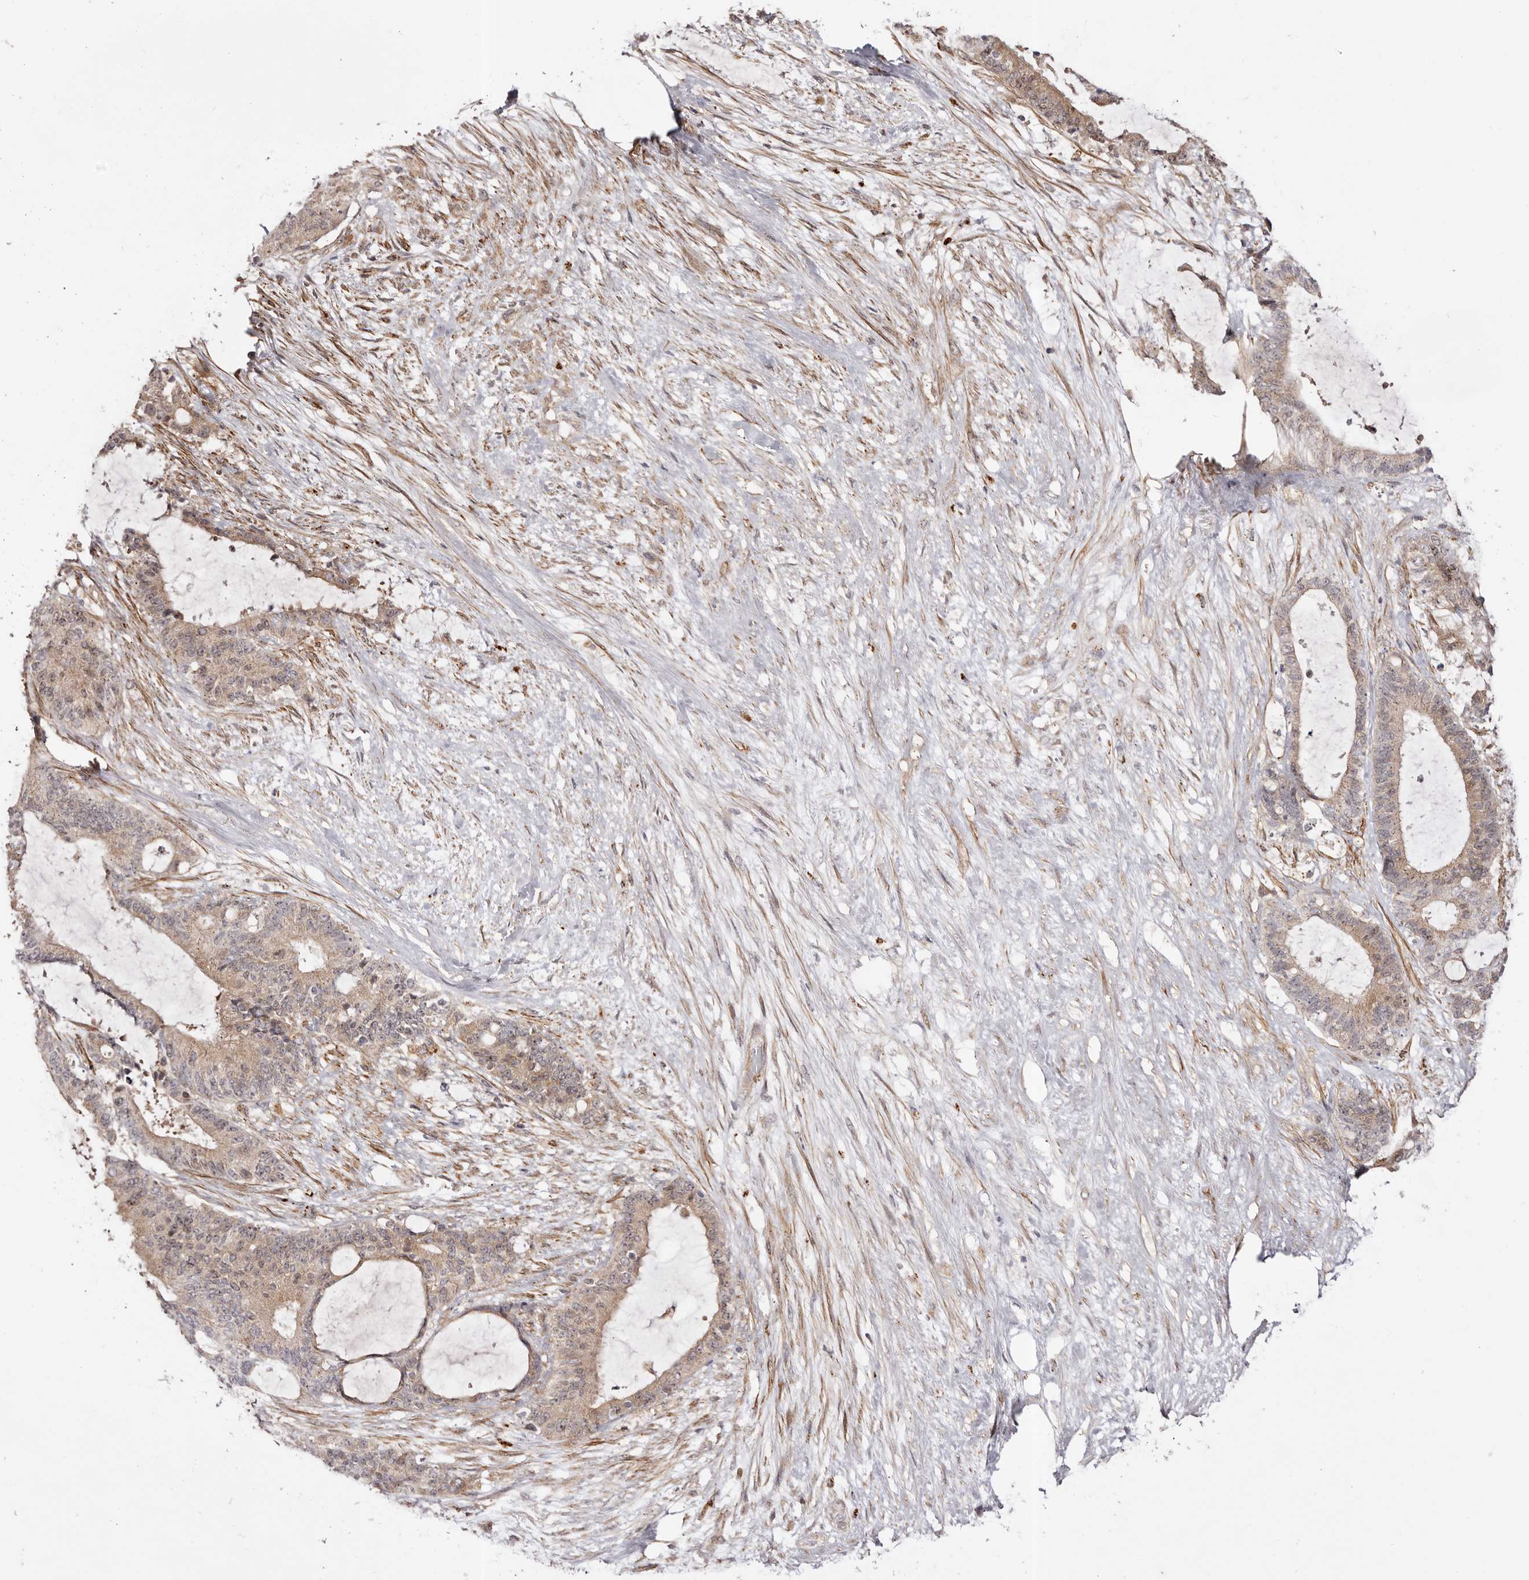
{"staining": {"intensity": "weak", "quantity": ">75%", "location": "cytoplasmic/membranous"}, "tissue": "liver cancer", "cell_type": "Tumor cells", "image_type": "cancer", "snomed": [{"axis": "morphology", "description": "Normal tissue, NOS"}, {"axis": "morphology", "description": "Cholangiocarcinoma"}, {"axis": "topography", "description": "Liver"}, {"axis": "topography", "description": "Peripheral nerve tissue"}], "caption": "Brown immunohistochemical staining in cholangiocarcinoma (liver) exhibits weak cytoplasmic/membranous expression in approximately >75% of tumor cells. (DAB (3,3'-diaminobenzidine) = brown stain, brightfield microscopy at high magnification).", "gene": "MICAL2", "patient": {"sex": "female", "age": 73}}